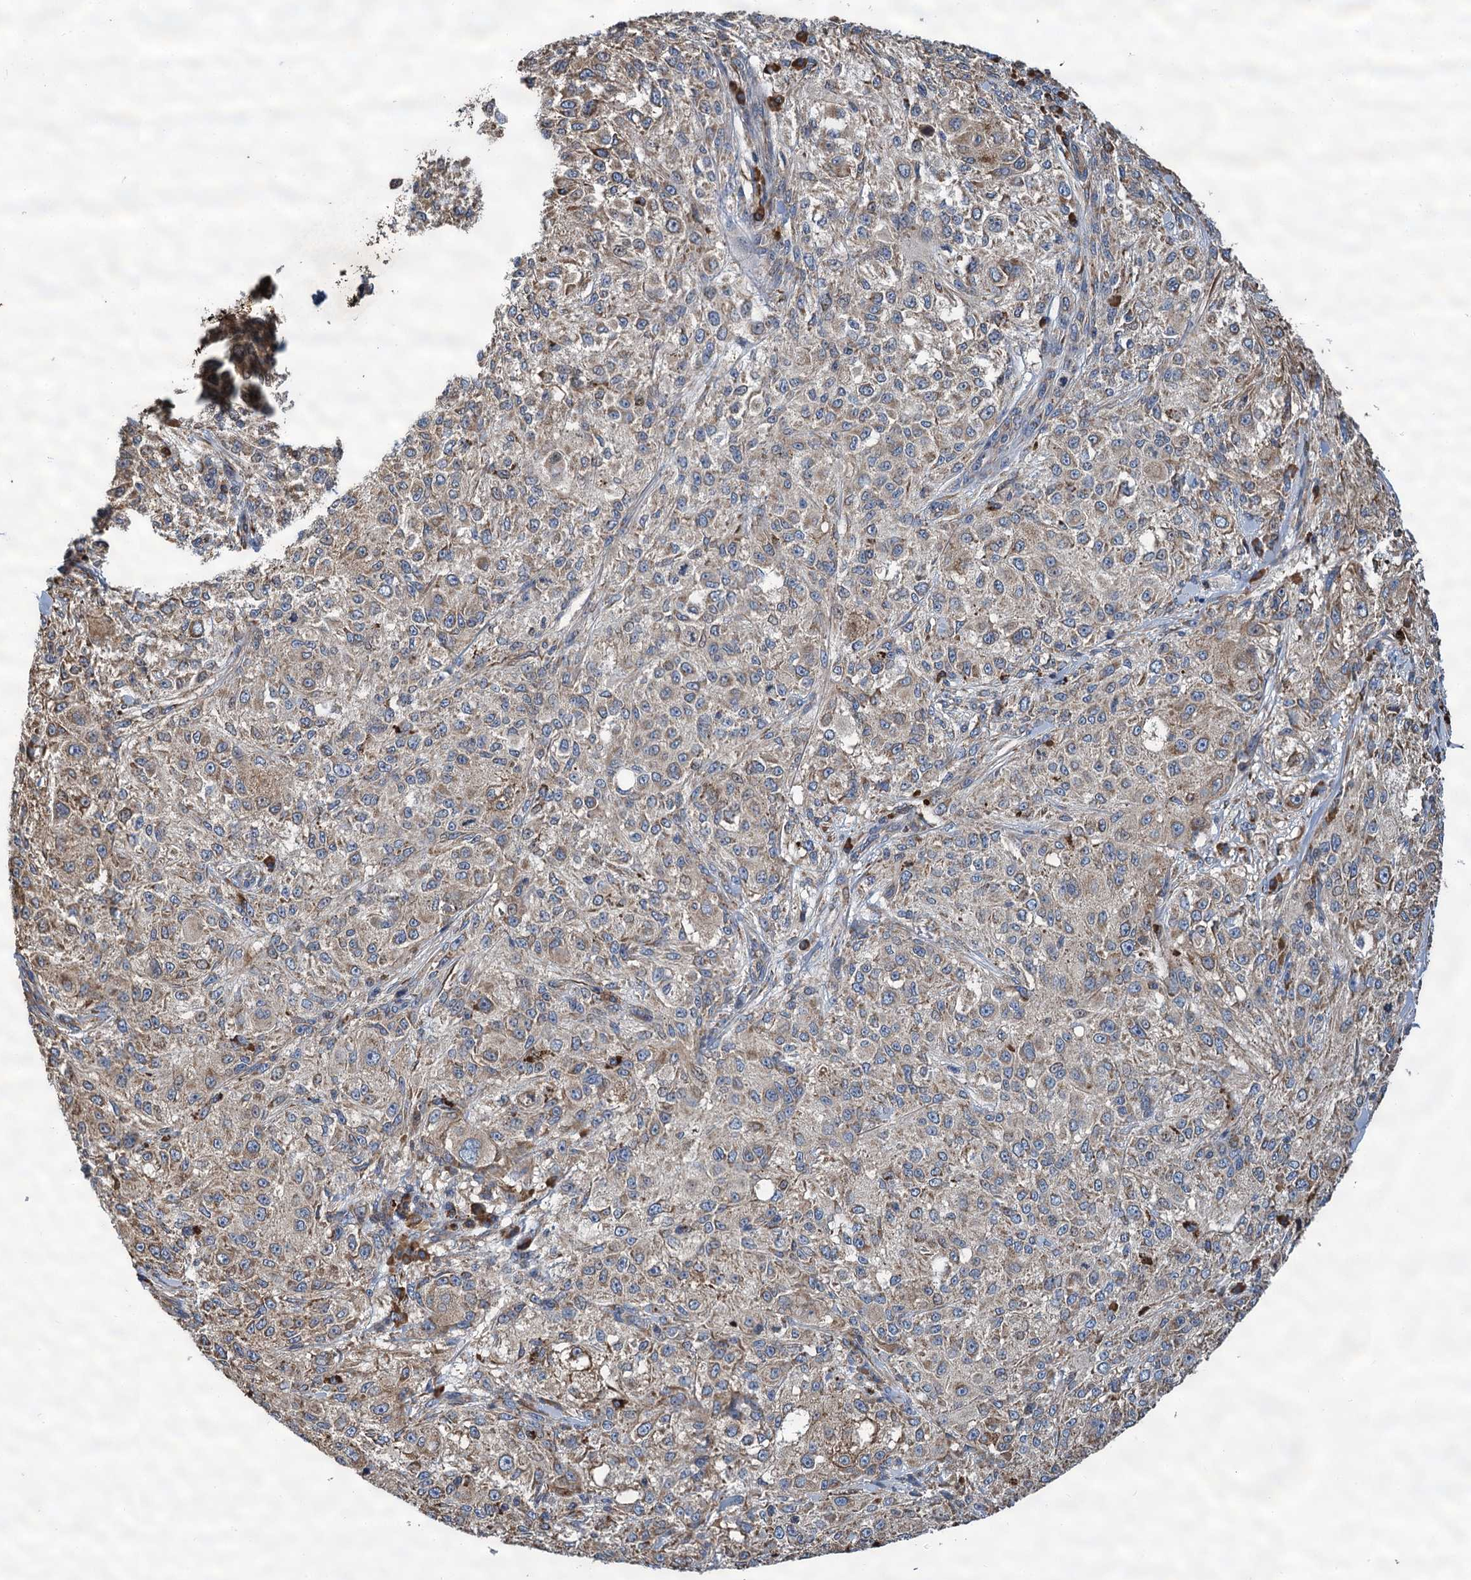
{"staining": {"intensity": "weak", "quantity": "25%-75%", "location": "cytoplasmic/membranous"}, "tissue": "melanoma", "cell_type": "Tumor cells", "image_type": "cancer", "snomed": [{"axis": "morphology", "description": "Necrosis, NOS"}, {"axis": "morphology", "description": "Malignant melanoma, NOS"}, {"axis": "topography", "description": "Skin"}], "caption": "Protein expression analysis of malignant melanoma shows weak cytoplasmic/membranous positivity in about 25%-75% of tumor cells.", "gene": "LINS1", "patient": {"sex": "female", "age": 87}}